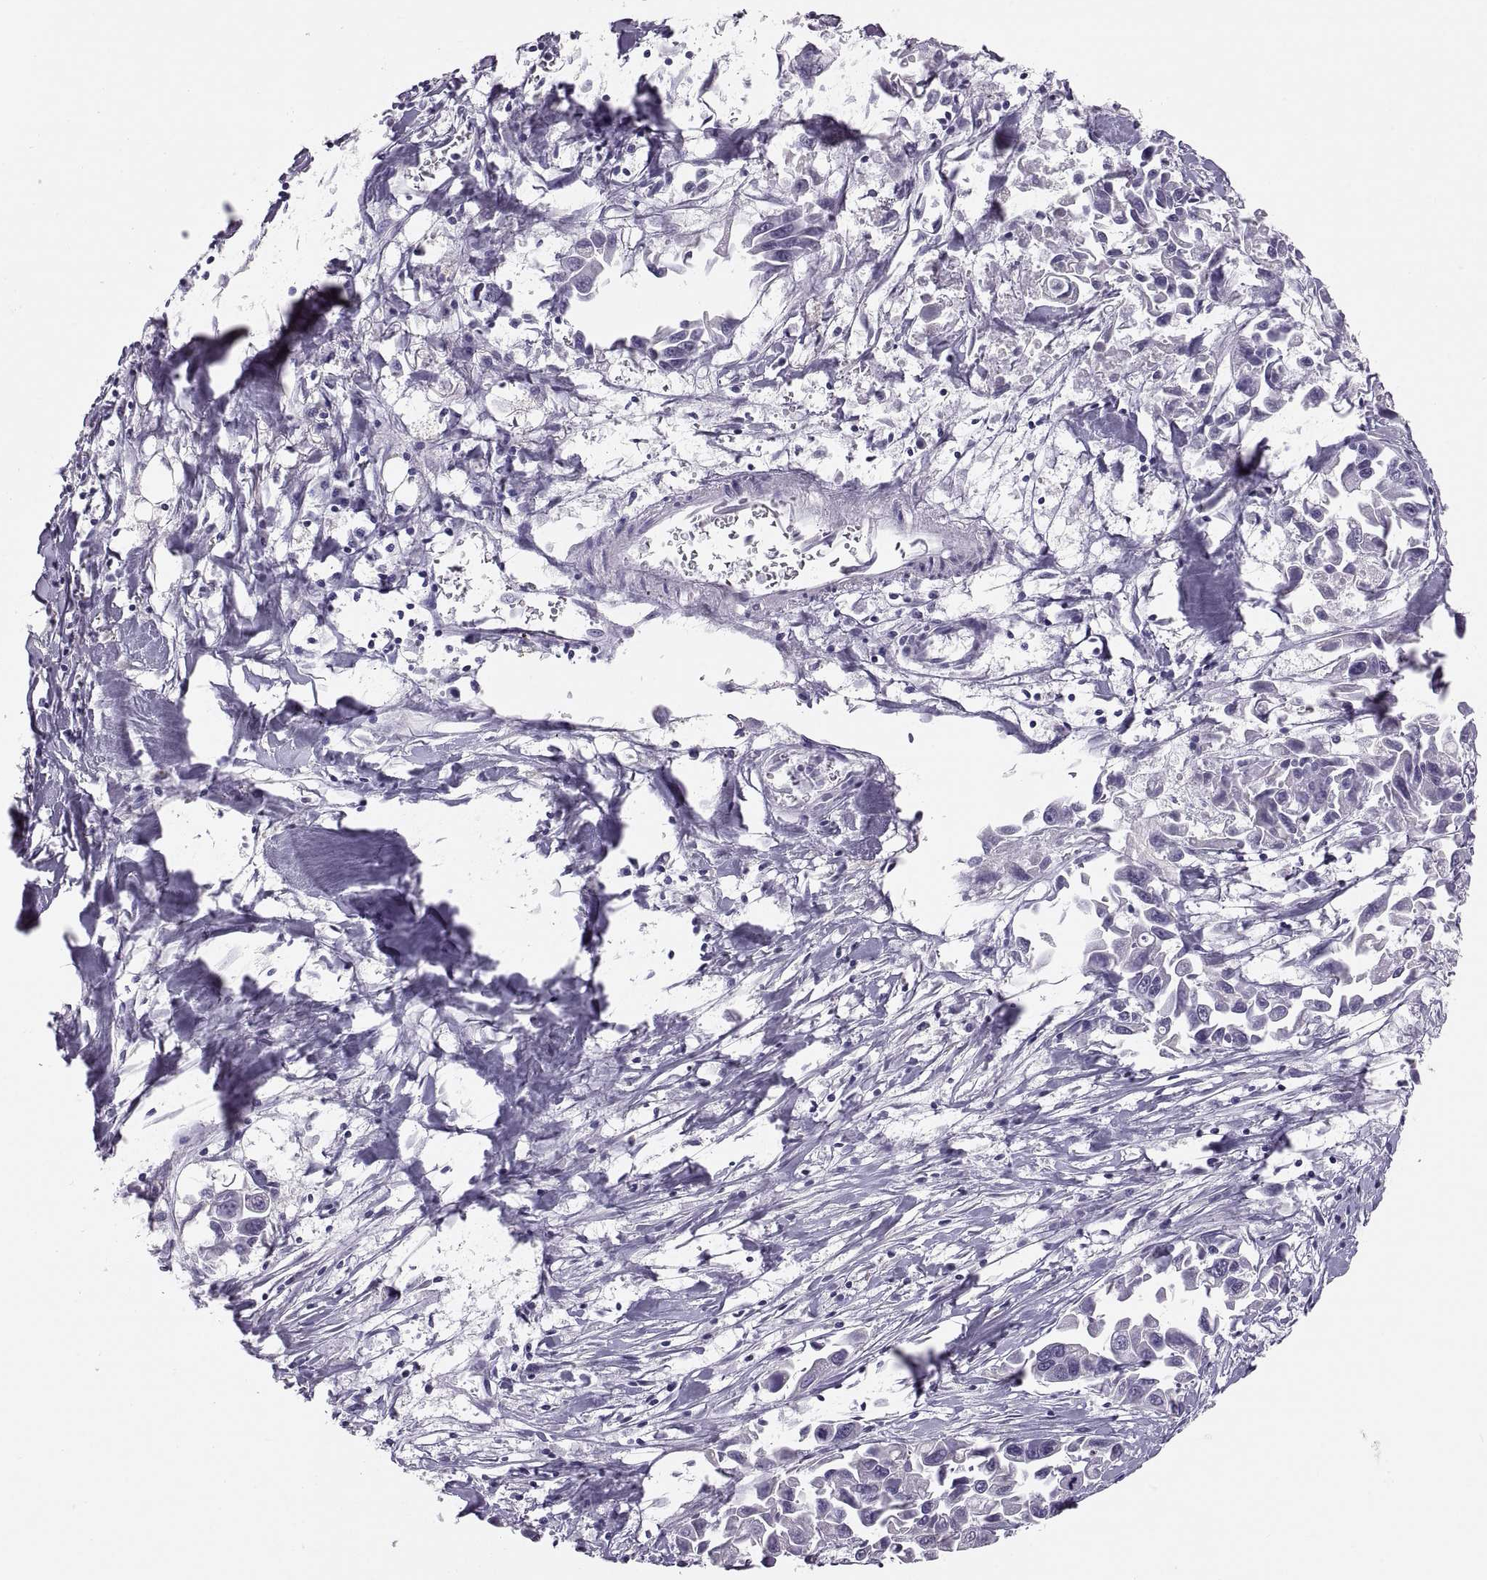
{"staining": {"intensity": "negative", "quantity": "none", "location": "none"}, "tissue": "pancreatic cancer", "cell_type": "Tumor cells", "image_type": "cancer", "snomed": [{"axis": "morphology", "description": "Adenocarcinoma, NOS"}, {"axis": "topography", "description": "Pancreas"}], "caption": "Pancreatic adenocarcinoma stained for a protein using immunohistochemistry (IHC) reveals no expression tumor cells.", "gene": "ADH6", "patient": {"sex": "female", "age": 83}}